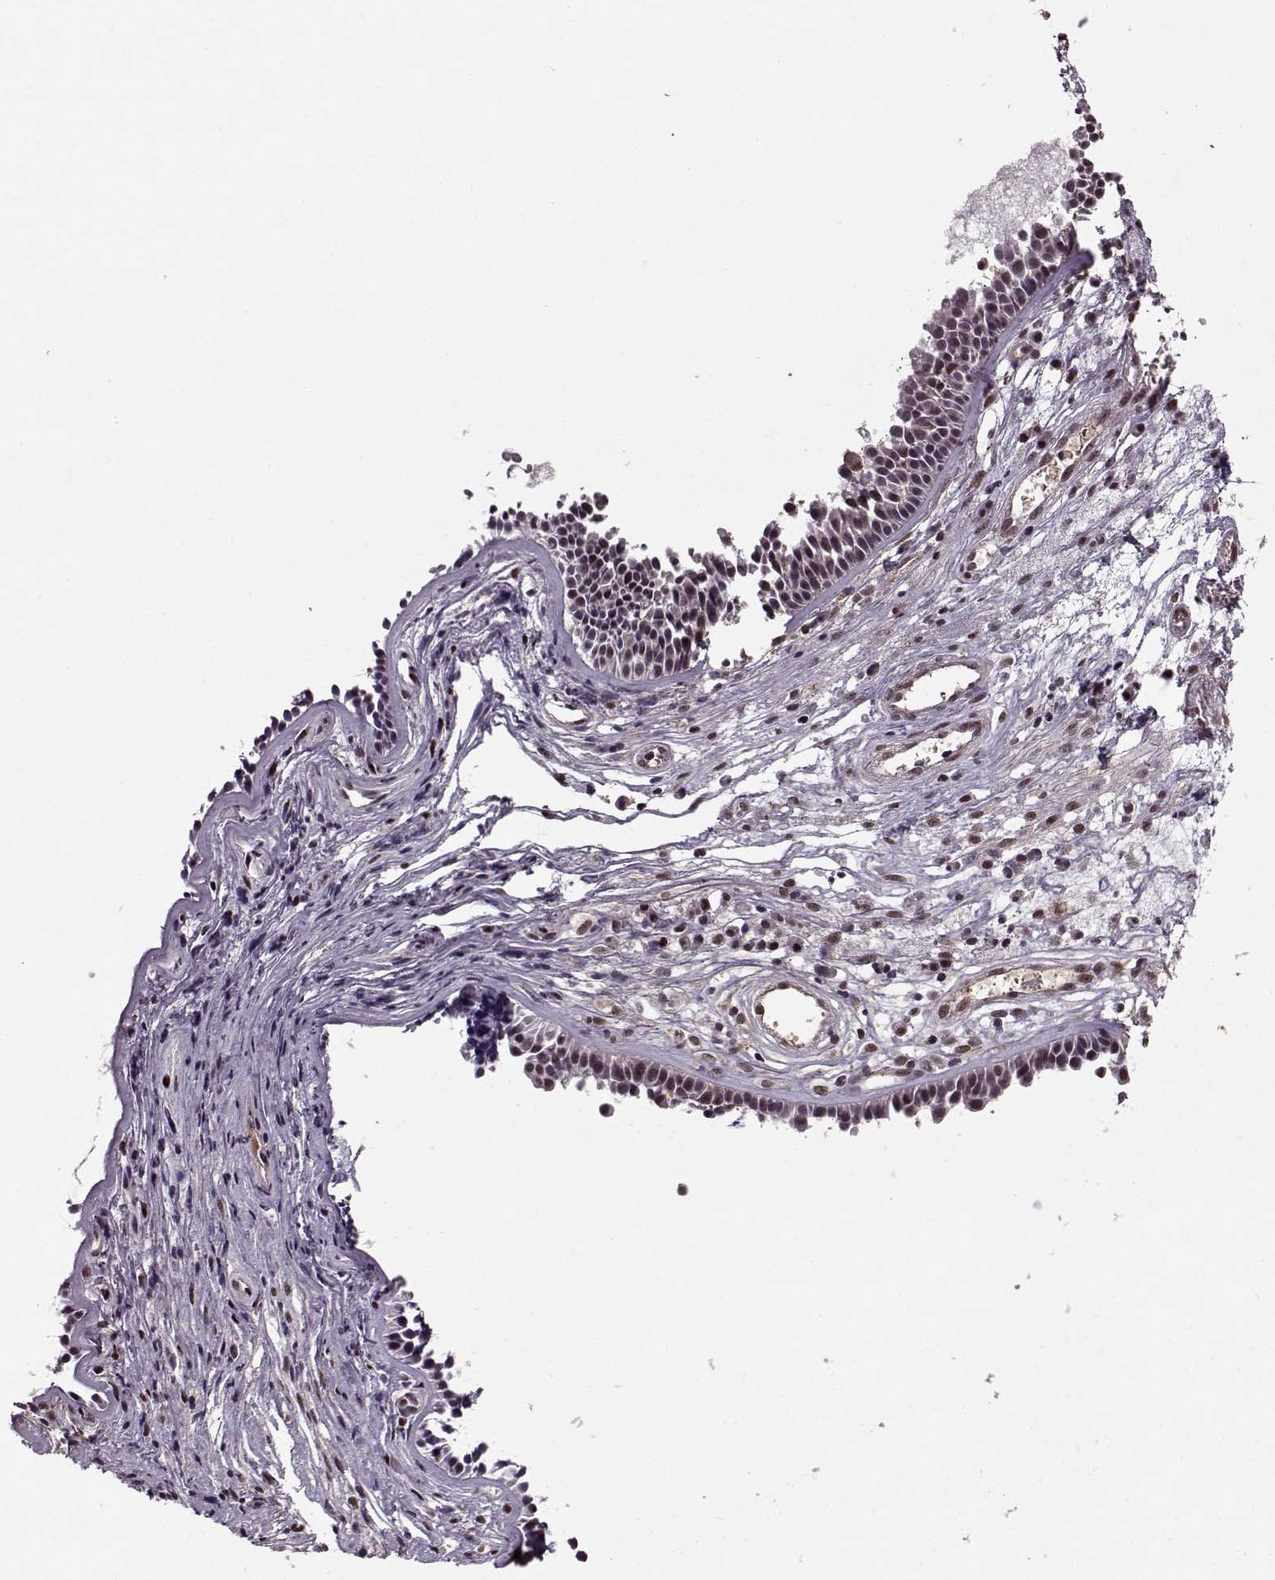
{"staining": {"intensity": "weak", "quantity": "<25%", "location": "nuclear"}, "tissue": "nasopharynx", "cell_type": "Respiratory epithelial cells", "image_type": "normal", "snomed": [{"axis": "morphology", "description": "Normal tissue, NOS"}, {"axis": "topography", "description": "Nasopharynx"}], "caption": "This is a histopathology image of immunohistochemistry staining of unremarkable nasopharynx, which shows no staining in respiratory epithelial cells. Brightfield microscopy of IHC stained with DAB (brown) and hematoxylin (blue), captured at high magnification.", "gene": "PSMA7", "patient": {"sex": "male", "age": 31}}